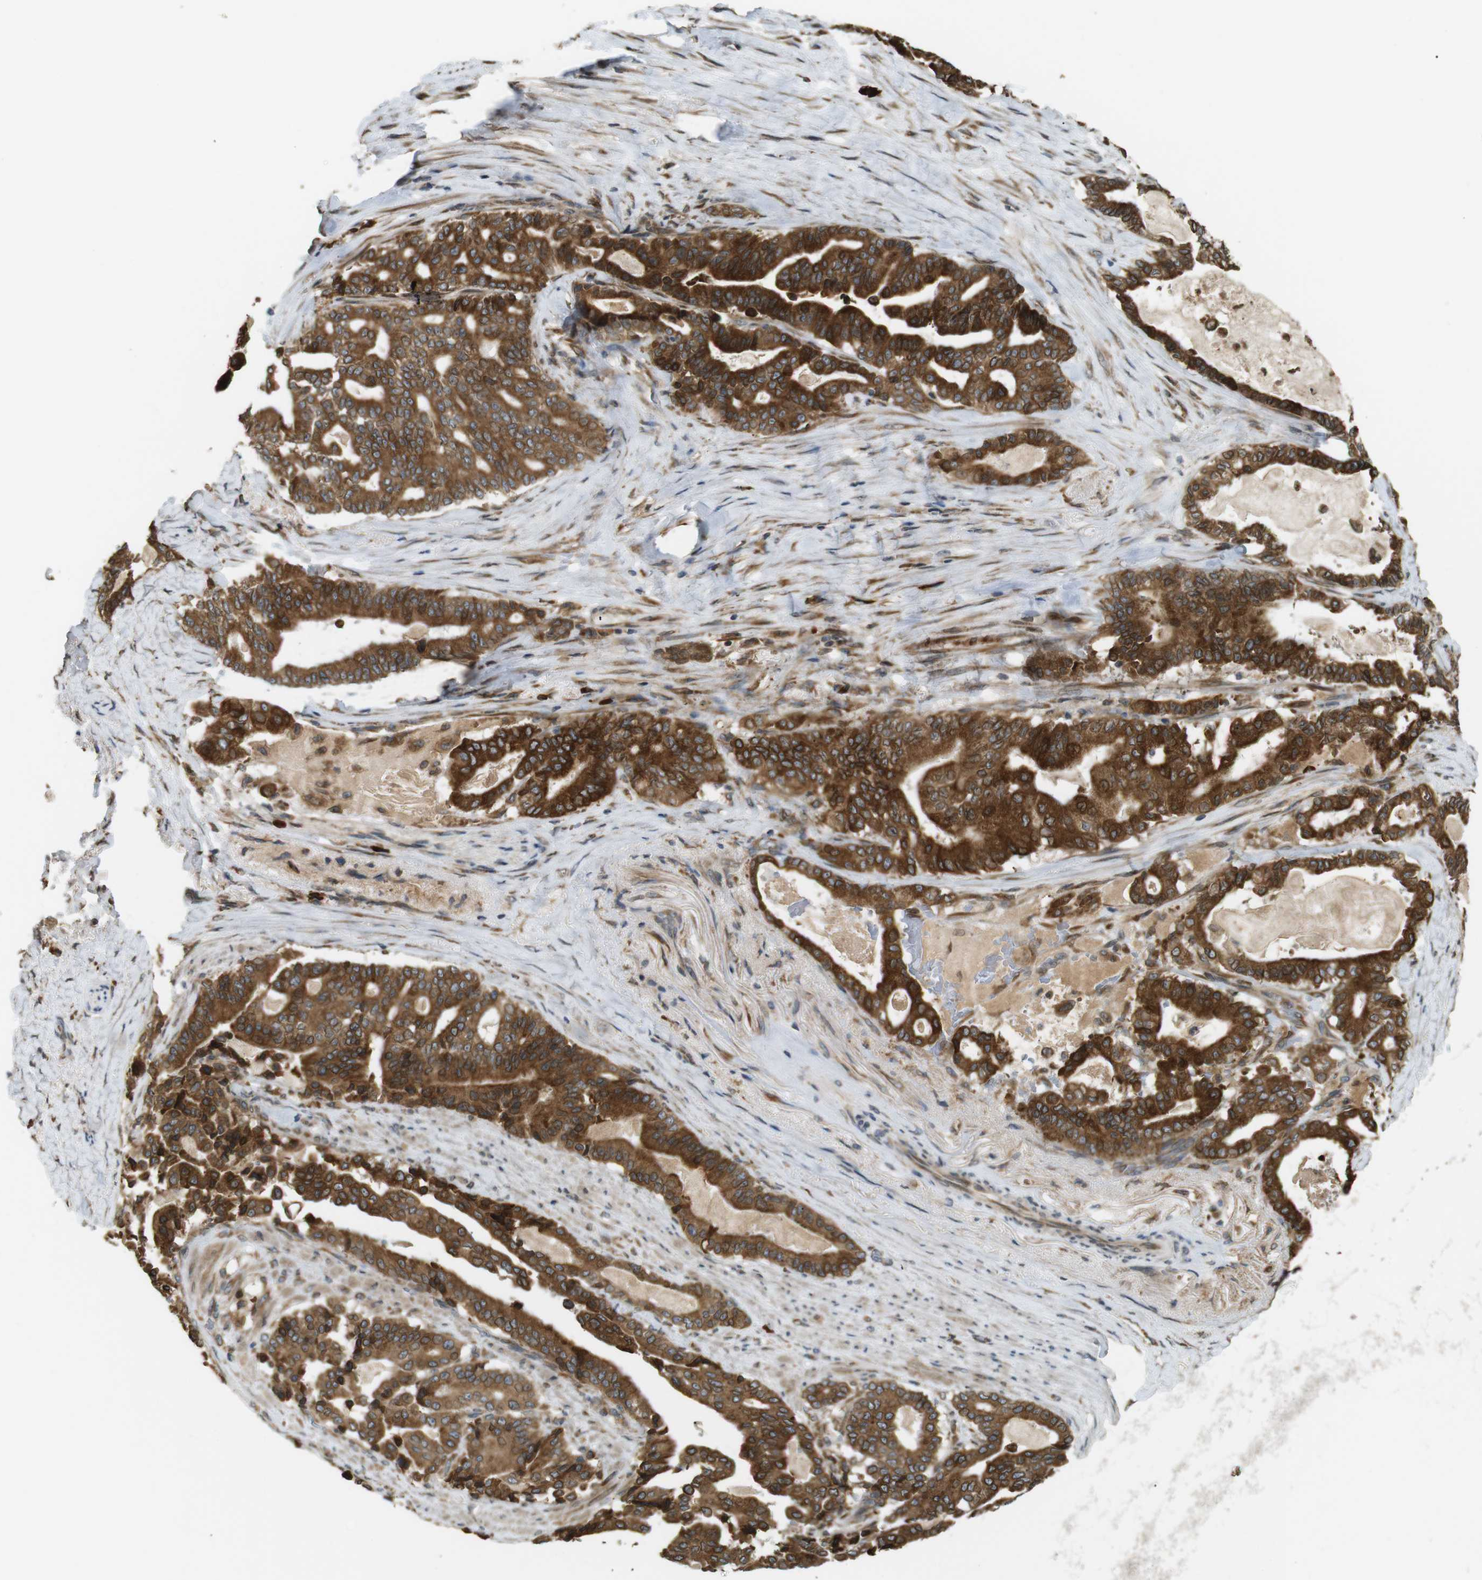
{"staining": {"intensity": "strong", "quantity": ">75%", "location": "cytoplasmic/membranous"}, "tissue": "pancreatic cancer", "cell_type": "Tumor cells", "image_type": "cancer", "snomed": [{"axis": "morphology", "description": "Adenocarcinoma, NOS"}, {"axis": "topography", "description": "Pancreas"}], "caption": "This is an image of immunohistochemistry (IHC) staining of pancreatic adenocarcinoma, which shows strong positivity in the cytoplasmic/membranous of tumor cells.", "gene": "TMED4", "patient": {"sex": "male", "age": 63}}